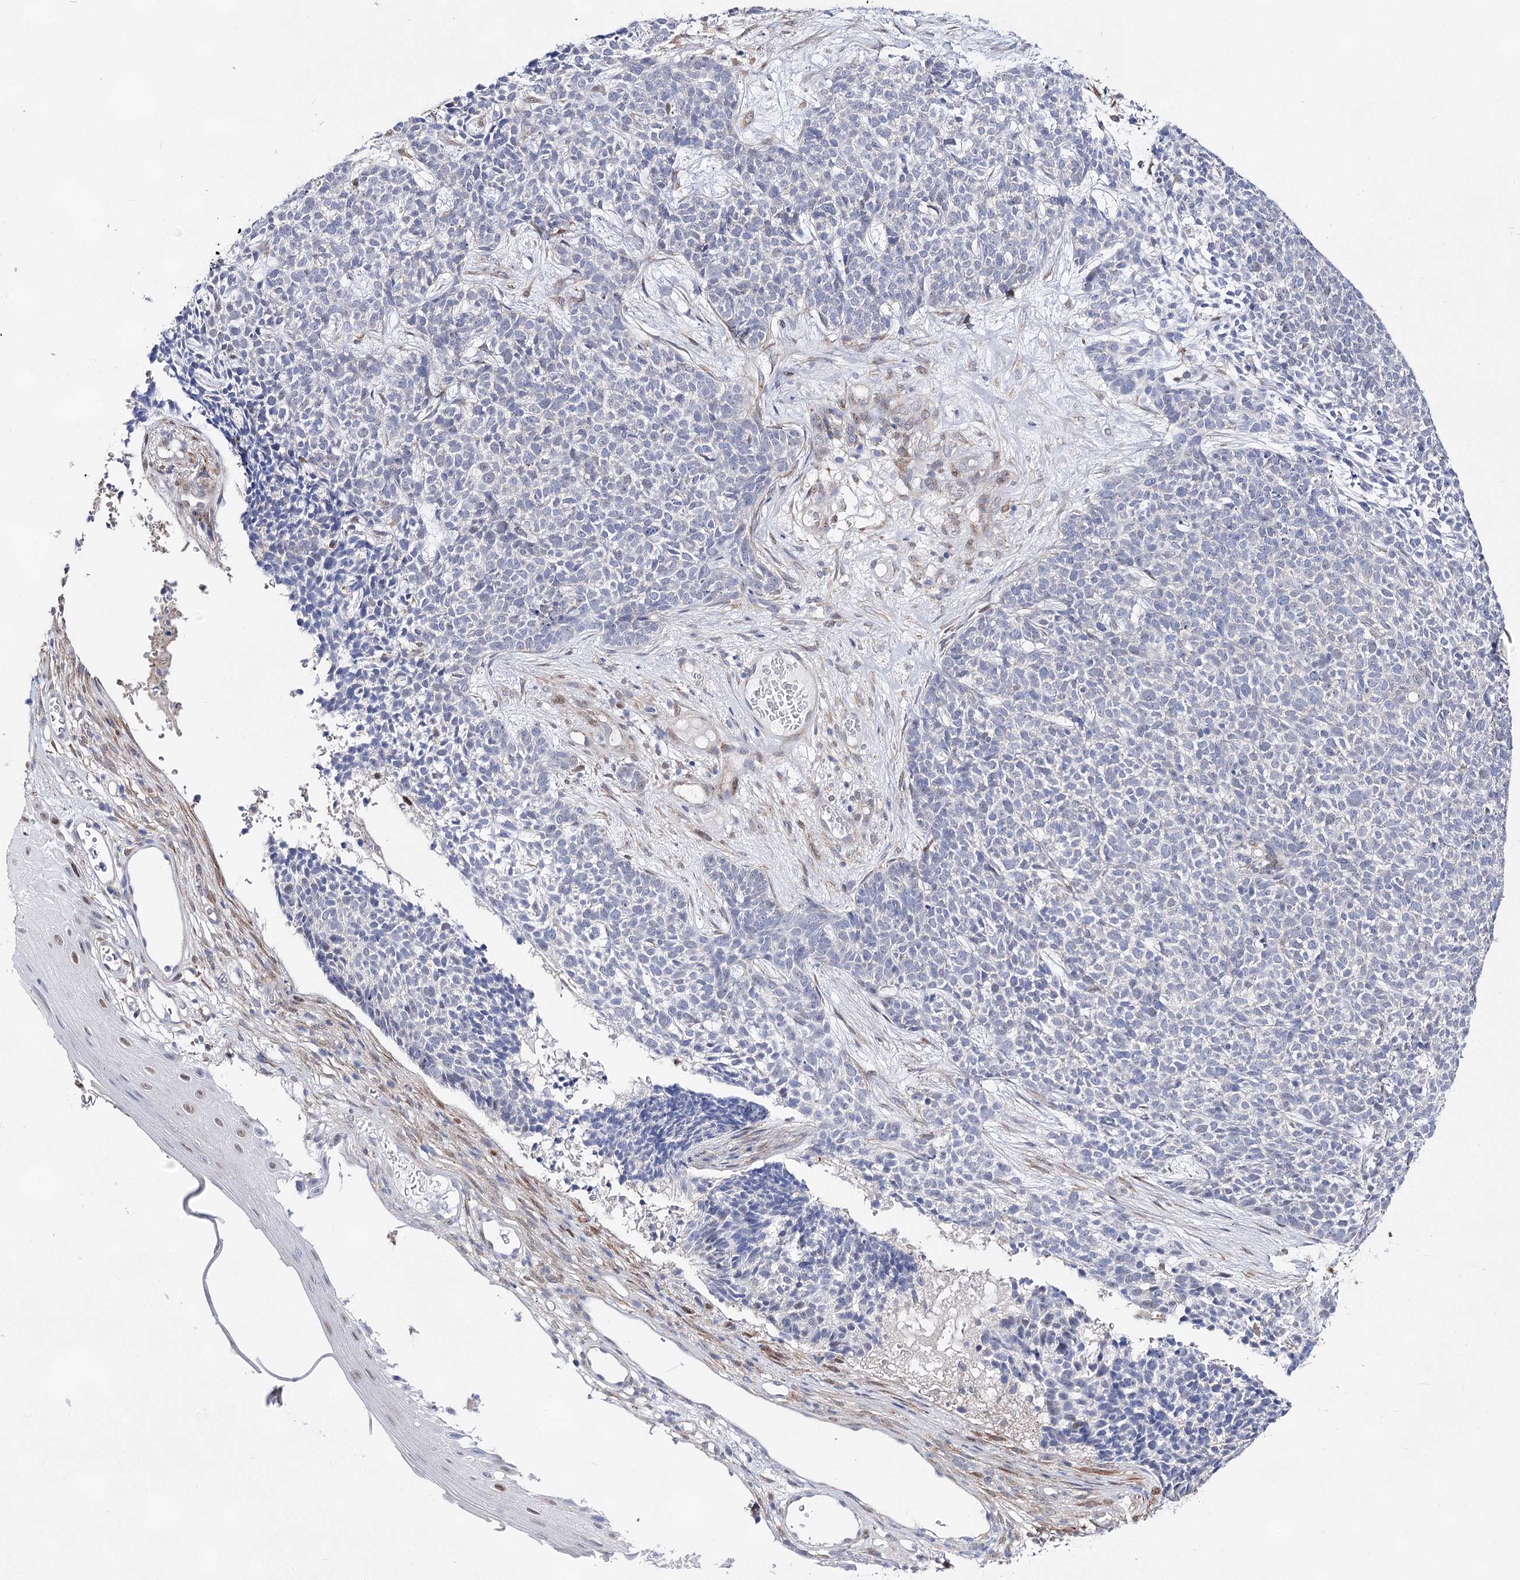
{"staining": {"intensity": "negative", "quantity": "none", "location": "none"}, "tissue": "skin cancer", "cell_type": "Tumor cells", "image_type": "cancer", "snomed": [{"axis": "morphology", "description": "Basal cell carcinoma"}, {"axis": "topography", "description": "Skin"}], "caption": "Protein analysis of skin cancer (basal cell carcinoma) shows no significant expression in tumor cells. (DAB (3,3'-diaminobenzidine) immunohistochemistry visualized using brightfield microscopy, high magnification).", "gene": "UGDH", "patient": {"sex": "female", "age": 84}}